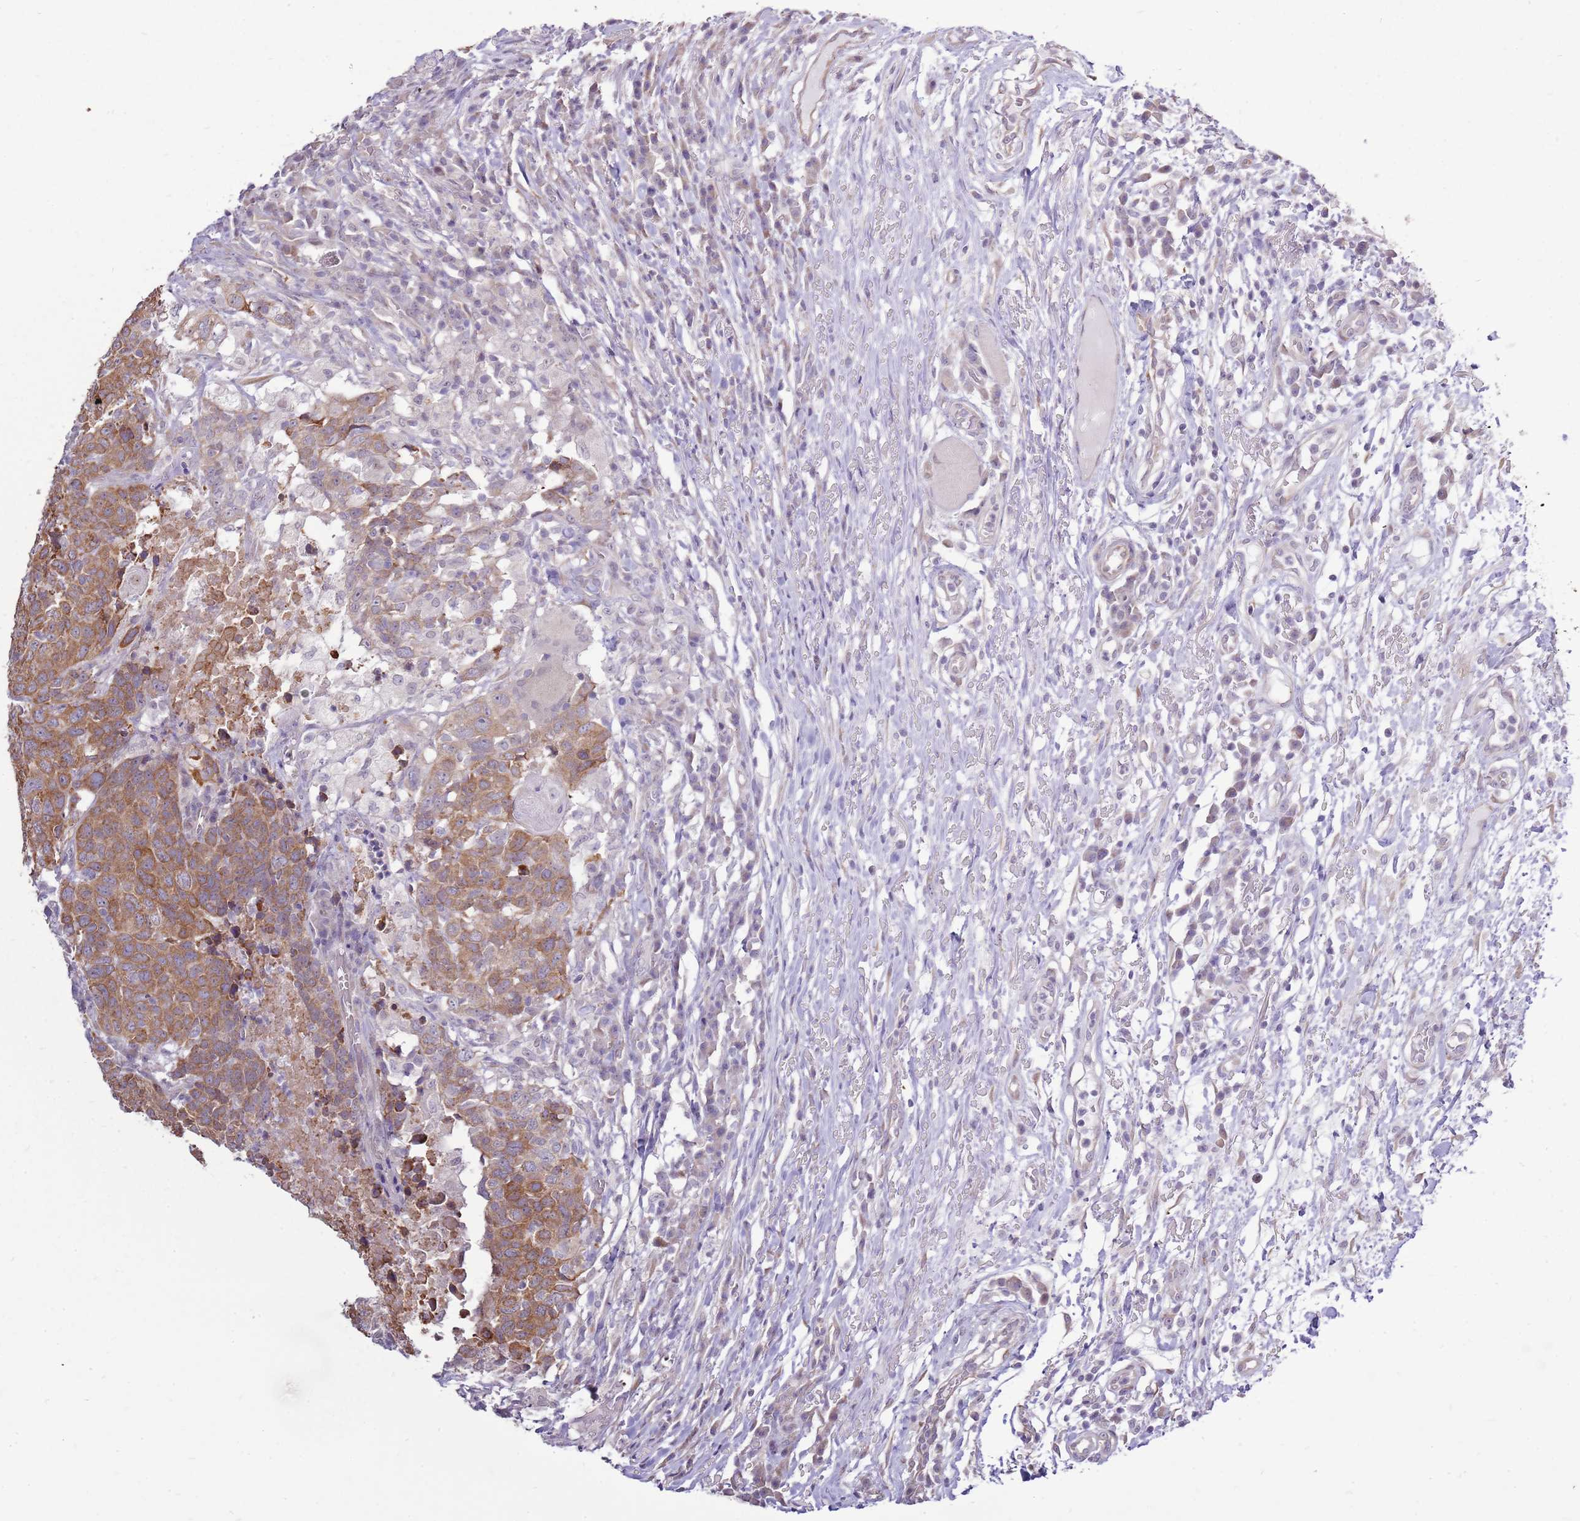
{"staining": {"intensity": "moderate", "quantity": ">75%", "location": "cytoplasmic/membranous"}, "tissue": "head and neck cancer", "cell_type": "Tumor cells", "image_type": "cancer", "snomed": [{"axis": "morphology", "description": "Normal tissue, NOS"}, {"axis": "morphology", "description": "Squamous cell carcinoma, NOS"}, {"axis": "topography", "description": "Skeletal muscle"}, {"axis": "topography", "description": "Vascular tissue"}, {"axis": "topography", "description": "Peripheral nerve tissue"}, {"axis": "topography", "description": "Head-Neck"}], "caption": "A high-resolution image shows immunohistochemistry staining of squamous cell carcinoma (head and neck), which demonstrates moderate cytoplasmic/membranous positivity in about >75% of tumor cells. (Brightfield microscopy of DAB IHC at high magnification).", "gene": "UGGT2", "patient": {"sex": "male", "age": 66}}